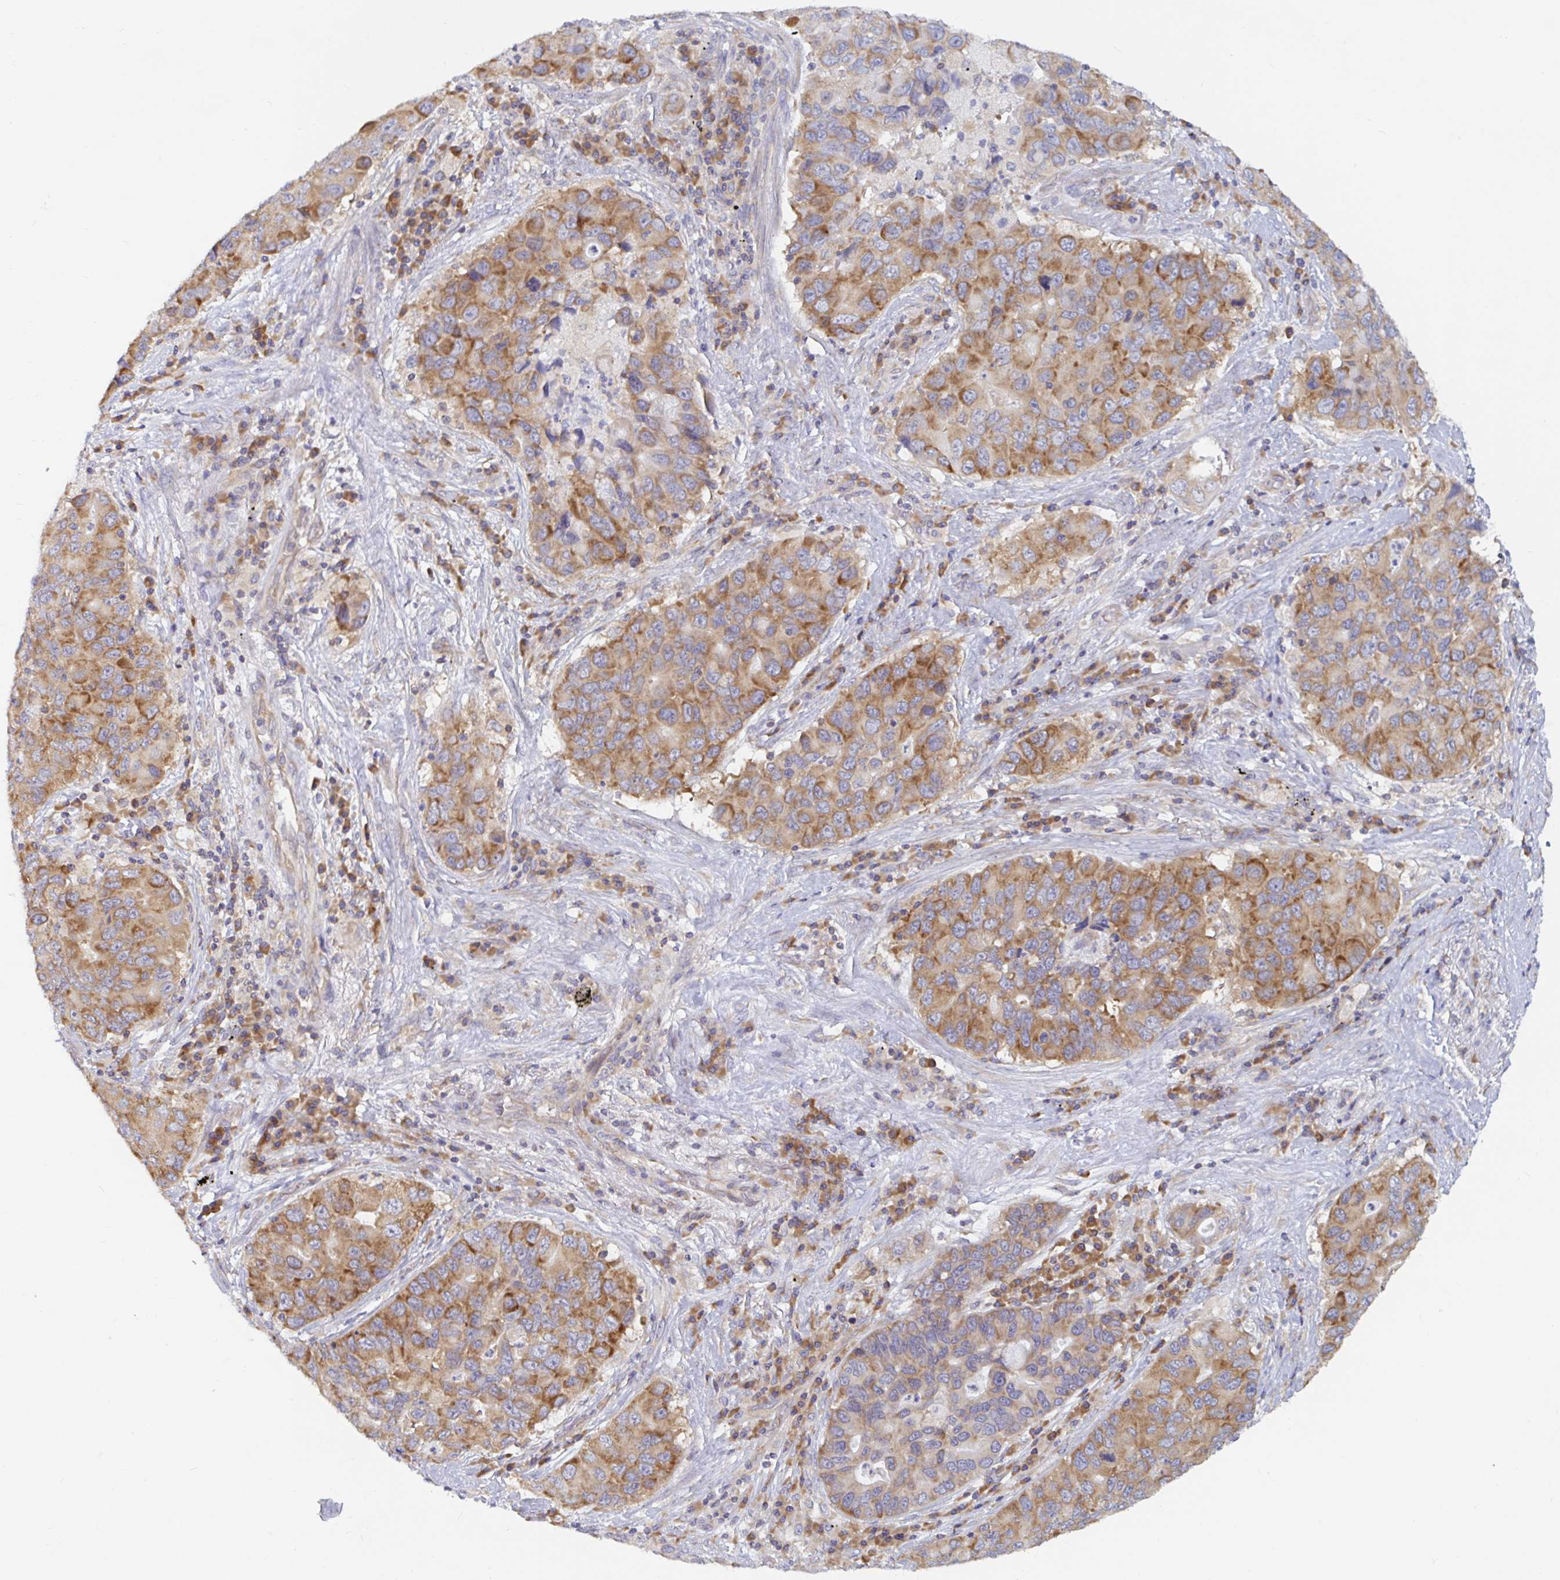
{"staining": {"intensity": "moderate", "quantity": ">75%", "location": "cytoplasmic/membranous"}, "tissue": "lung cancer", "cell_type": "Tumor cells", "image_type": "cancer", "snomed": [{"axis": "morphology", "description": "Adenocarcinoma, NOS"}, {"axis": "morphology", "description": "Adenocarcinoma, metastatic, NOS"}, {"axis": "topography", "description": "Lymph node"}, {"axis": "topography", "description": "Lung"}], "caption": "This histopathology image displays lung cancer (adenocarcinoma) stained with IHC to label a protein in brown. The cytoplasmic/membranous of tumor cells show moderate positivity for the protein. Nuclei are counter-stained blue.", "gene": "LARP1", "patient": {"sex": "female", "age": 54}}